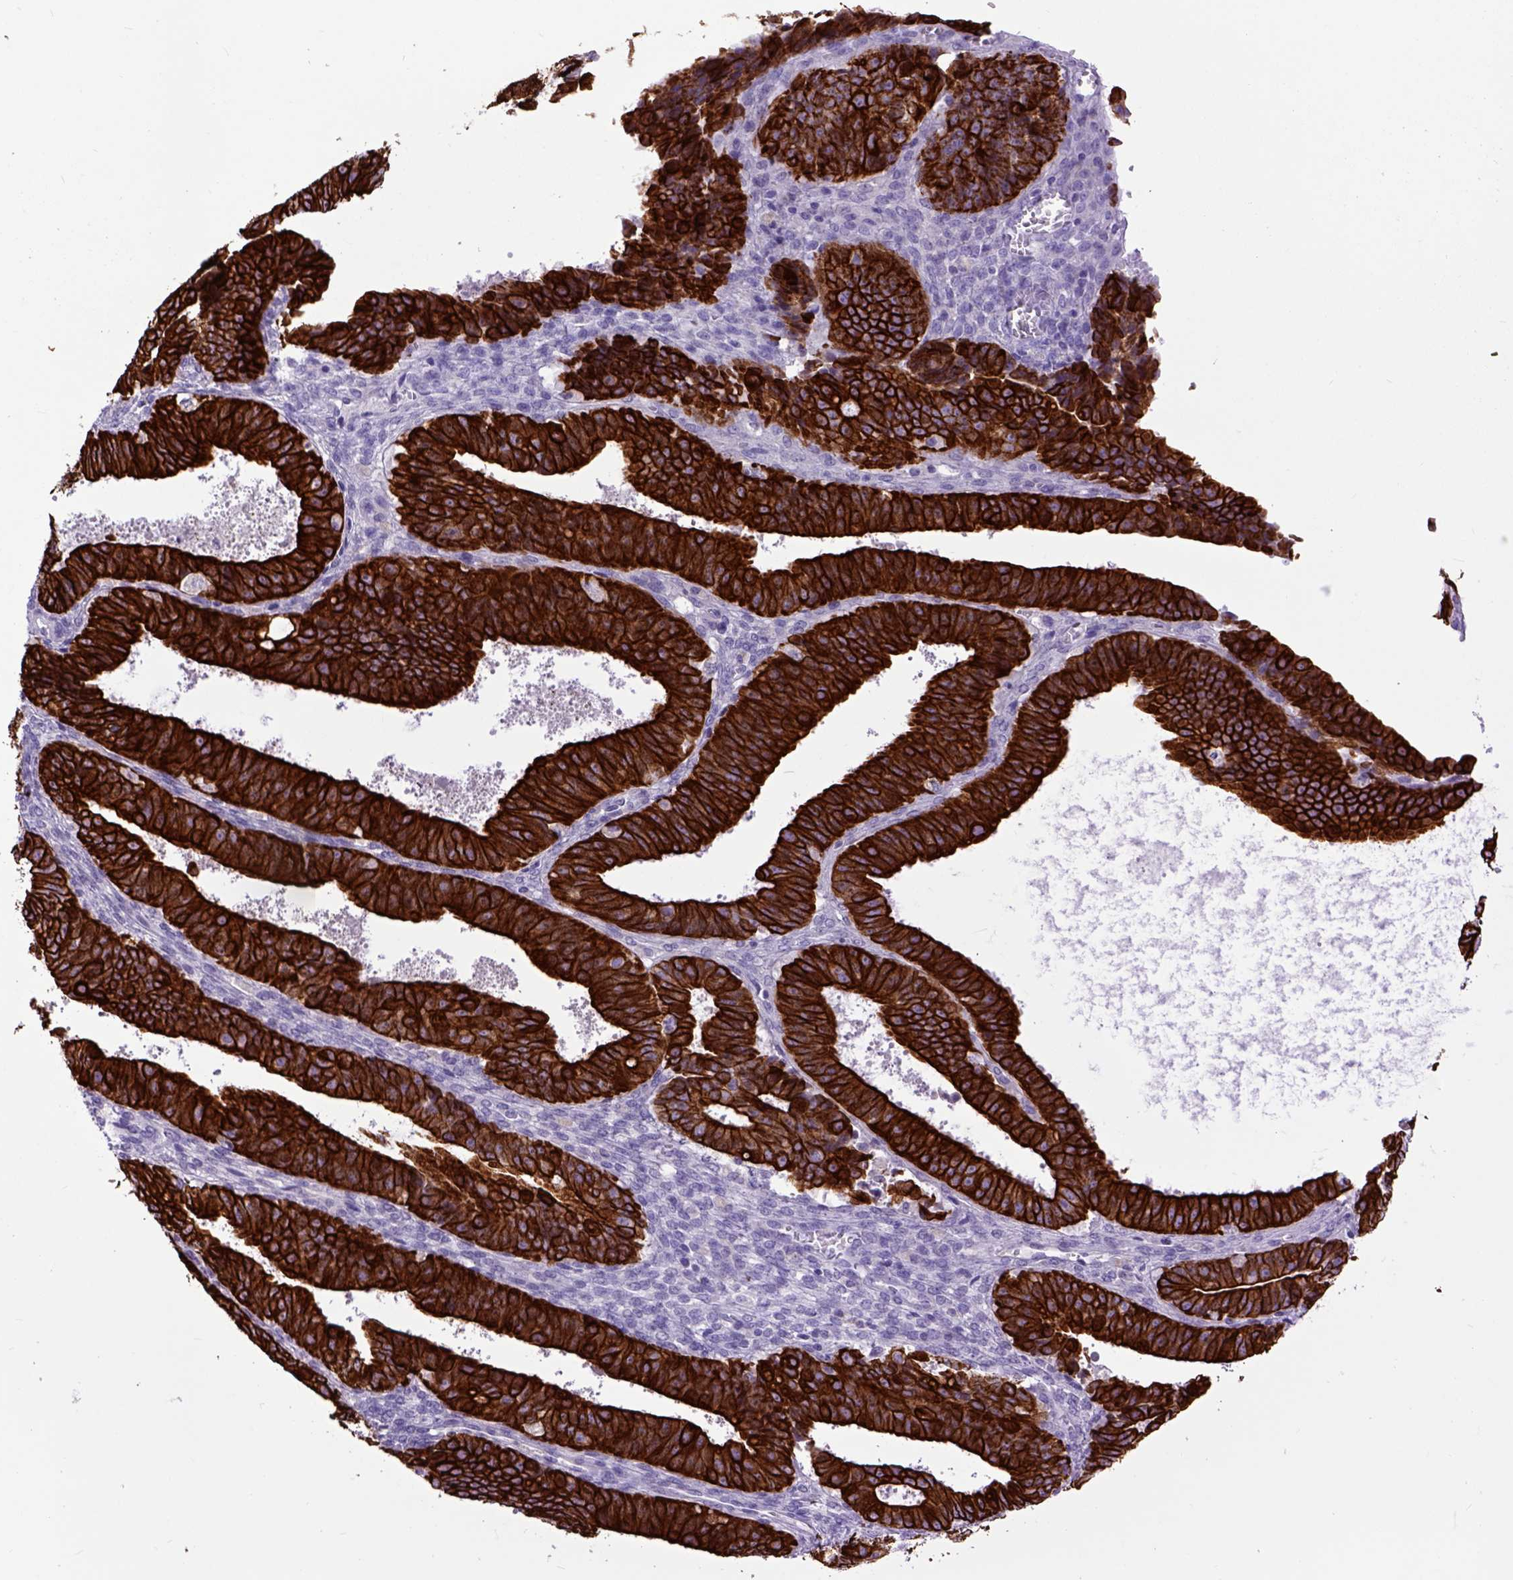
{"staining": {"intensity": "strong", "quantity": ">75%", "location": "cytoplasmic/membranous"}, "tissue": "ovarian cancer", "cell_type": "Tumor cells", "image_type": "cancer", "snomed": [{"axis": "morphology", "description": "Carcinoma, endometroid"}, {"axis": "topography", "description": "Ovary"}], "caption": "Ovarian cancer (endometroid carcinoma) tissue reveals strong cytoplasmic/membranous expression in about >75% of tumor cells, visualized by immunohistochemistry. Using DAB (3,3'-diaminobenzidine) (brown) and hematoxylin (blue) stains, captured at high magnification using brightfield microscopy.", "gene": "RAB25", "patient": {"sex": "female", "age": 42}}